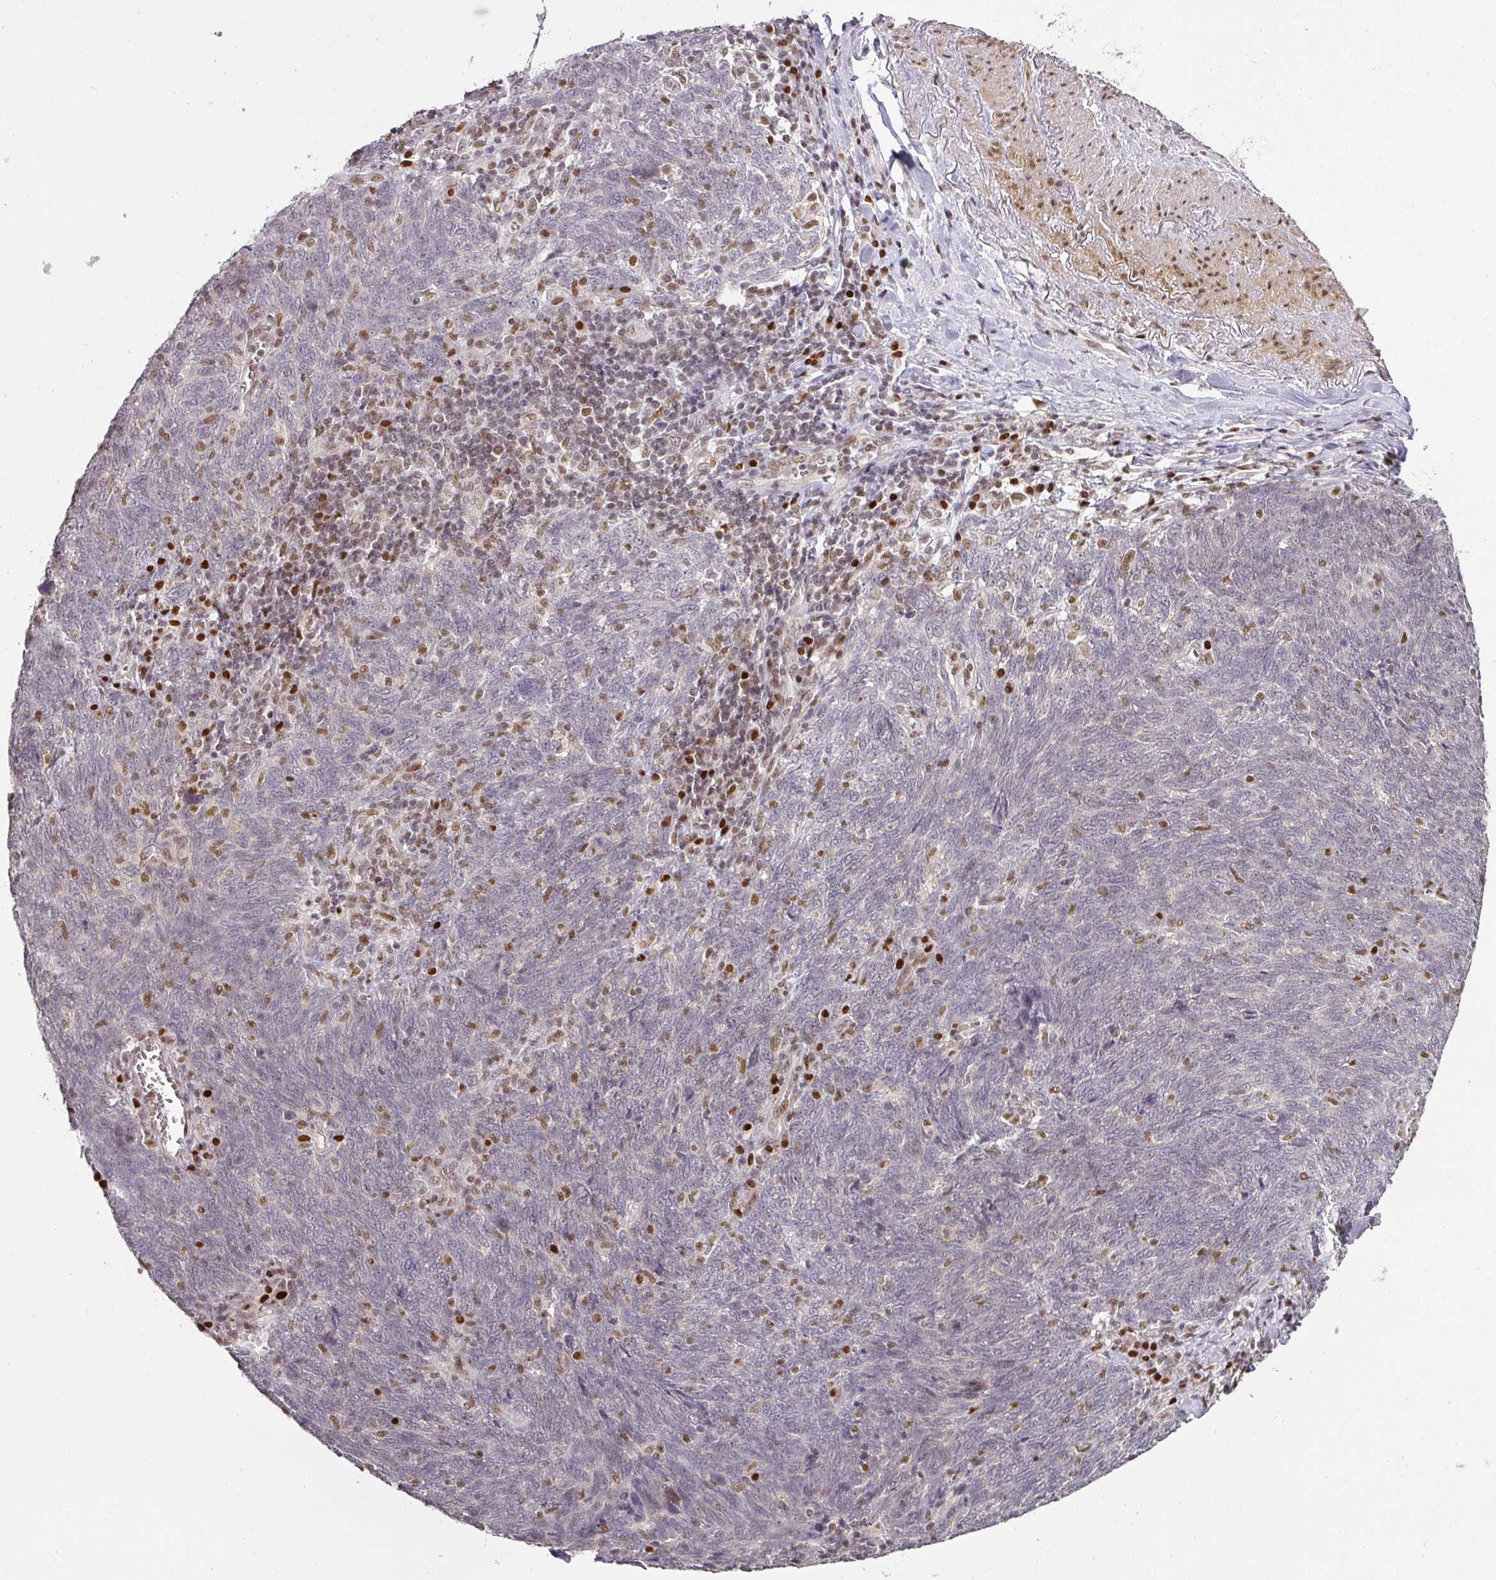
{"staining": {"intensity": "weak", "quantity": "<25%", "location": "nuclear"}, "tissue": "lung cancer", "cell_type": "Tumor cells", "image_type": "cancer", "snomed": [{"axis": "morphology", "description": "Squamous cell carcinoma, NOS"}, {"axis": "topography", "description": "Lung"}], "caption": "Tumor cells are negative for brown protein staining in lung squamous cell carcinoma. Nuclei are stained in blue.", "gene": "GPRIN2", "patient": {"sex": "female", "age": 72}}